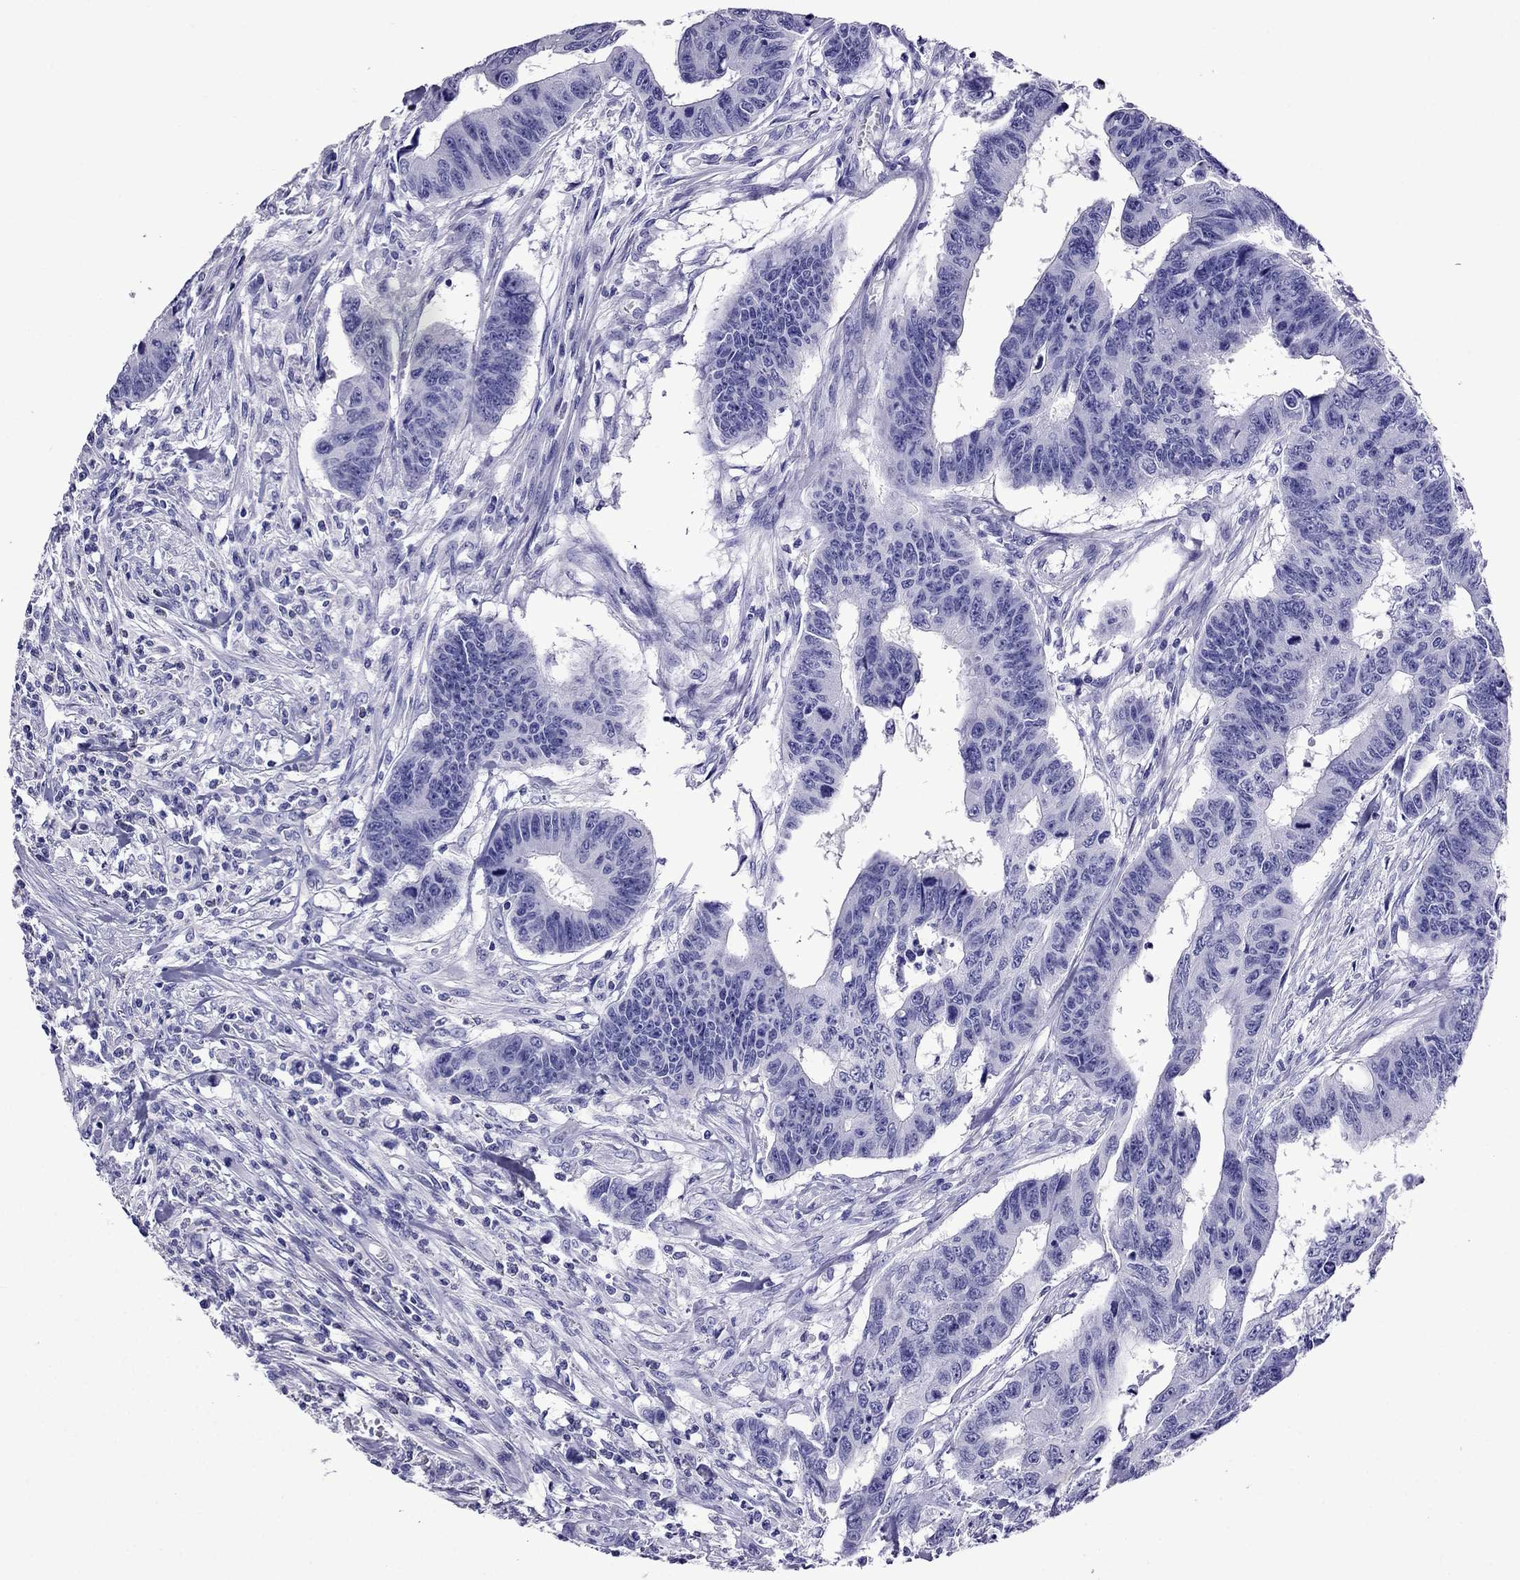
{"staining": {"intensity": "negative", "quantity": "none", "location": "none"}, "tissue": "colorectal cancer", "cell_type": "Tumor cells", "image_type": "cancer", "snomed": [{"axis": "morphology", "description": "Adenocarcinoma, NOS"}, {"axis": "topography", "description": "Rectum"}], "caption": "Protein analysis of colorectal cancer demonstrates no significant positivity in tumor cells. The staining is performed using DAB (3,3'-diaminobenzidine) brown chromogen with nuclei counter-stained in using hematoxylin.", "gene": "CRYBA1", "patient": {"sex": "female", "age": 85}}